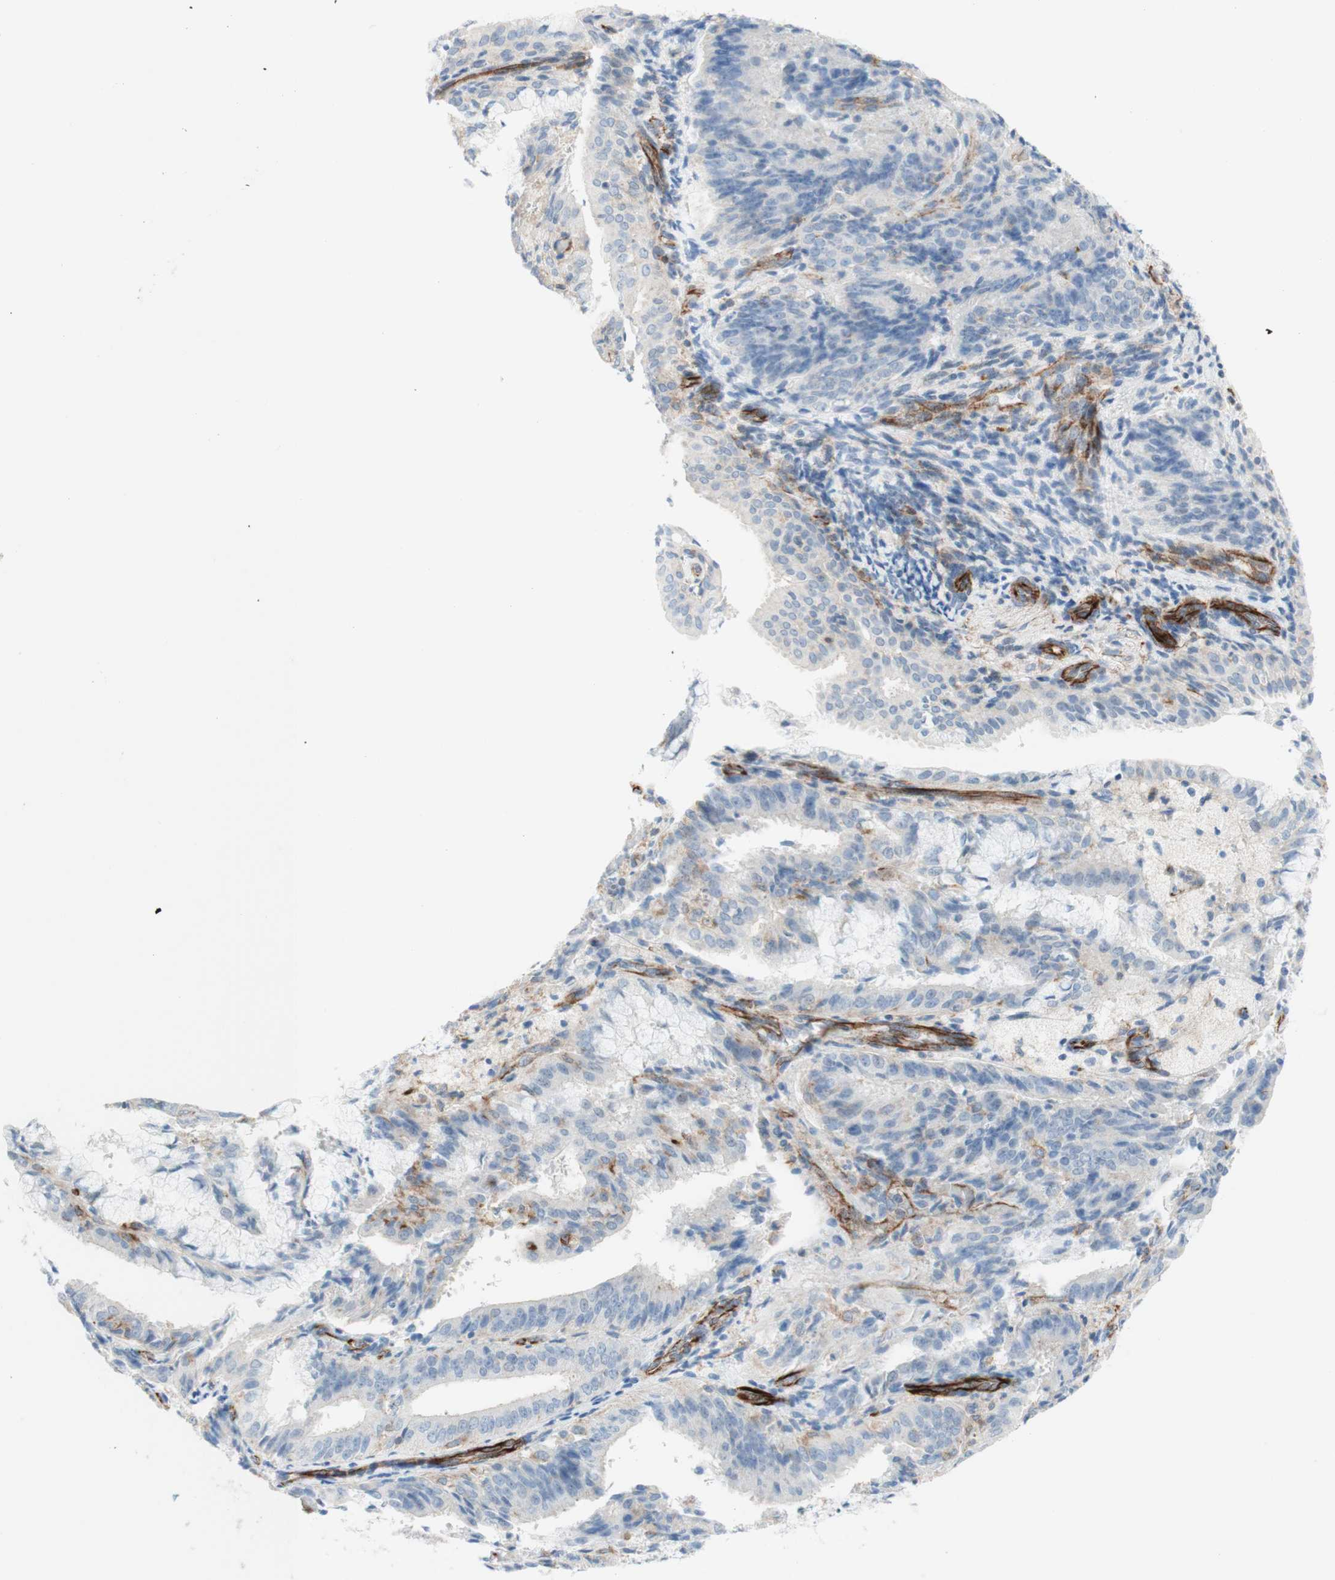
{"staining": {"intensity": "strong", "quantity": "<25%", "location": "cytoplasmic/membranous"}, "tissue": "endometrial cancer", "cell_type": "Tumor cells", "image_type": "cancer", "snomed": [{"axis": "morphology", "description": "Adenocarcinoma, NOS"}, {"axis": "topography", "description": "Endometrium"}], "caption": "Endometrial cancer stained with immunohistochemistry displays strong cytoplasmic/membranous expression in approximately <25% of tumor cells.", "gene": "POU2AF1", "patient": {"sex": "female", "age": 63}}